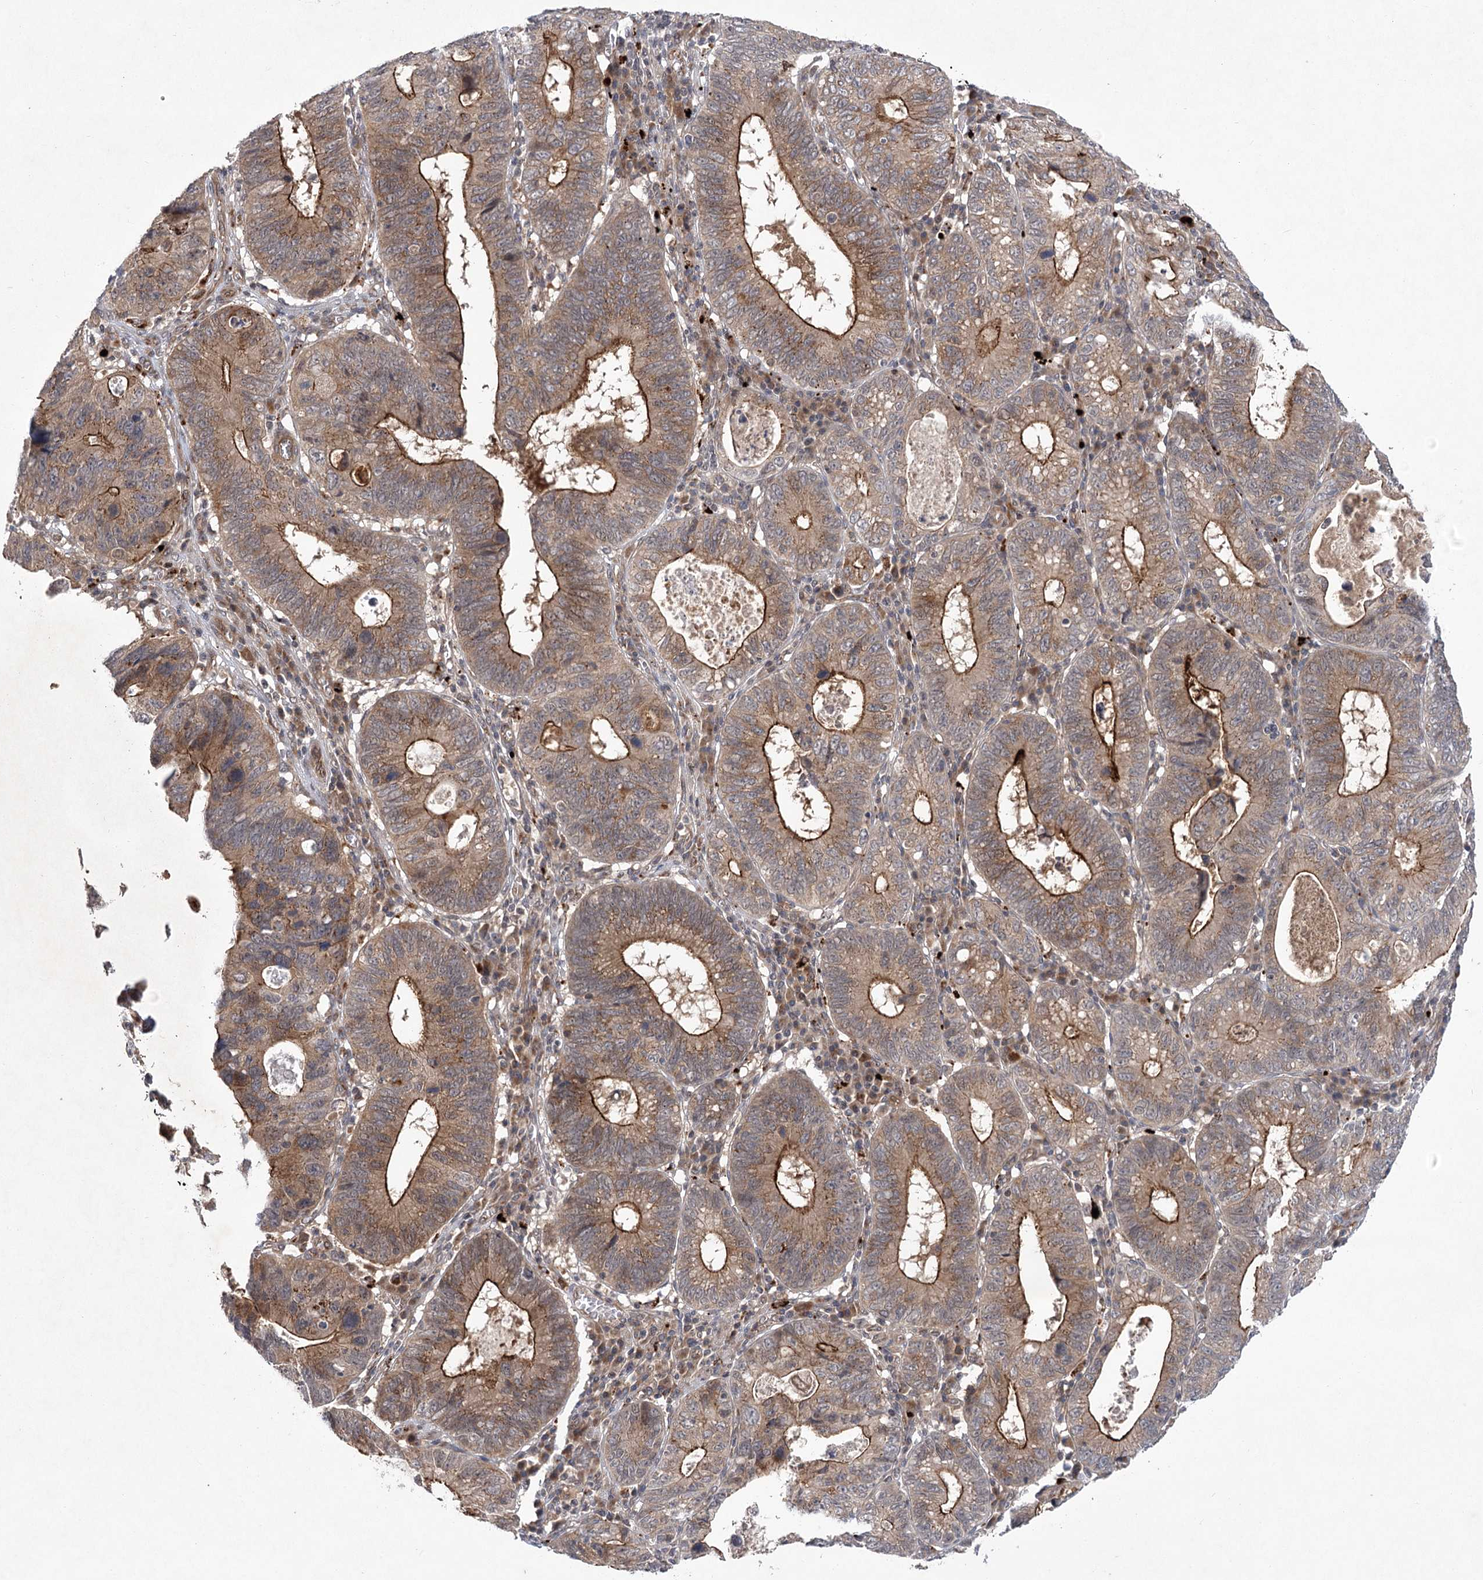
{"staining": {"intensity": "strong", "quantity": ">75%", "location": "cytoplasmic/membranous"}, "tissue": "stomach cancer", "cell_type": "Tumor cells", "image_type": "cancer", "snomed": [{"axis": "morphology", "description": "Adenocarcinoma, NOS"}, {"axis": "topography", "description": "Stomach"}], "caption": "Immunohistochemical staining of stomach adenocarcinoma shows high levels of strong cytoplasmic/membranous staining in about >75% of tumor cells. Immunohistochemistry stains the protein in brown and the nuclei are stained blue.", "gene": "METTL24", "patient": {"sex": "male", "age": 59}}